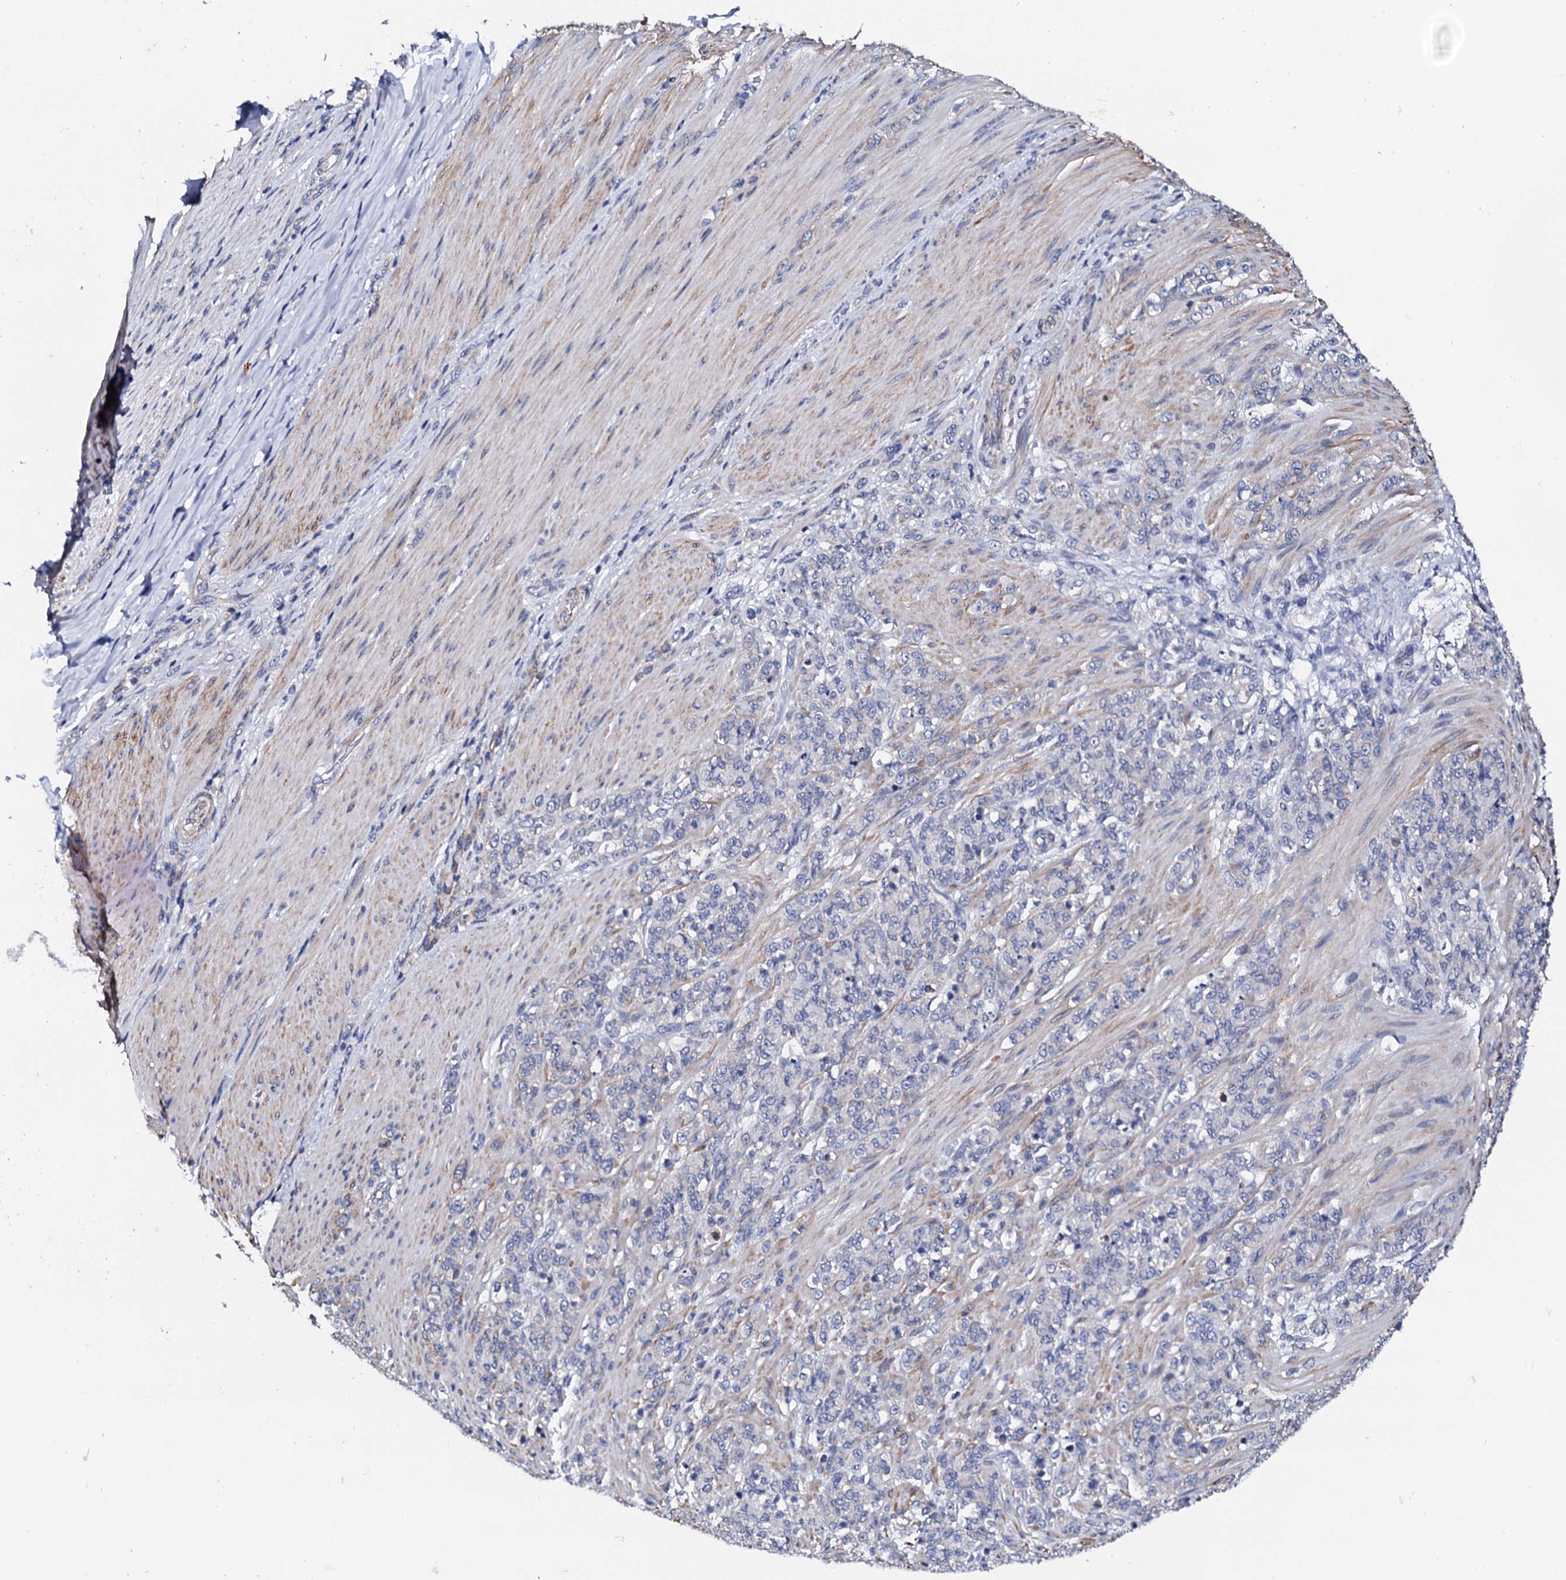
{"staining": {"intensity": "negative", "quantity": "none", "location": "none"}, "tissue": "stomach cancer", "cell_type": "Tumor cells", "image_type": "cancer", "snomed": [{"axis": "morphology", "description": "Adenocarcinoma, NOS"}, {"axis": "topography", "description": "Stomach"}], "caption": "Human adenocarcinoma (stomach) stained for a protein using IHC reveals no expression in tumor cells.", "gene": "NUP58", "patient": {"sex": "female", "age": 79}}